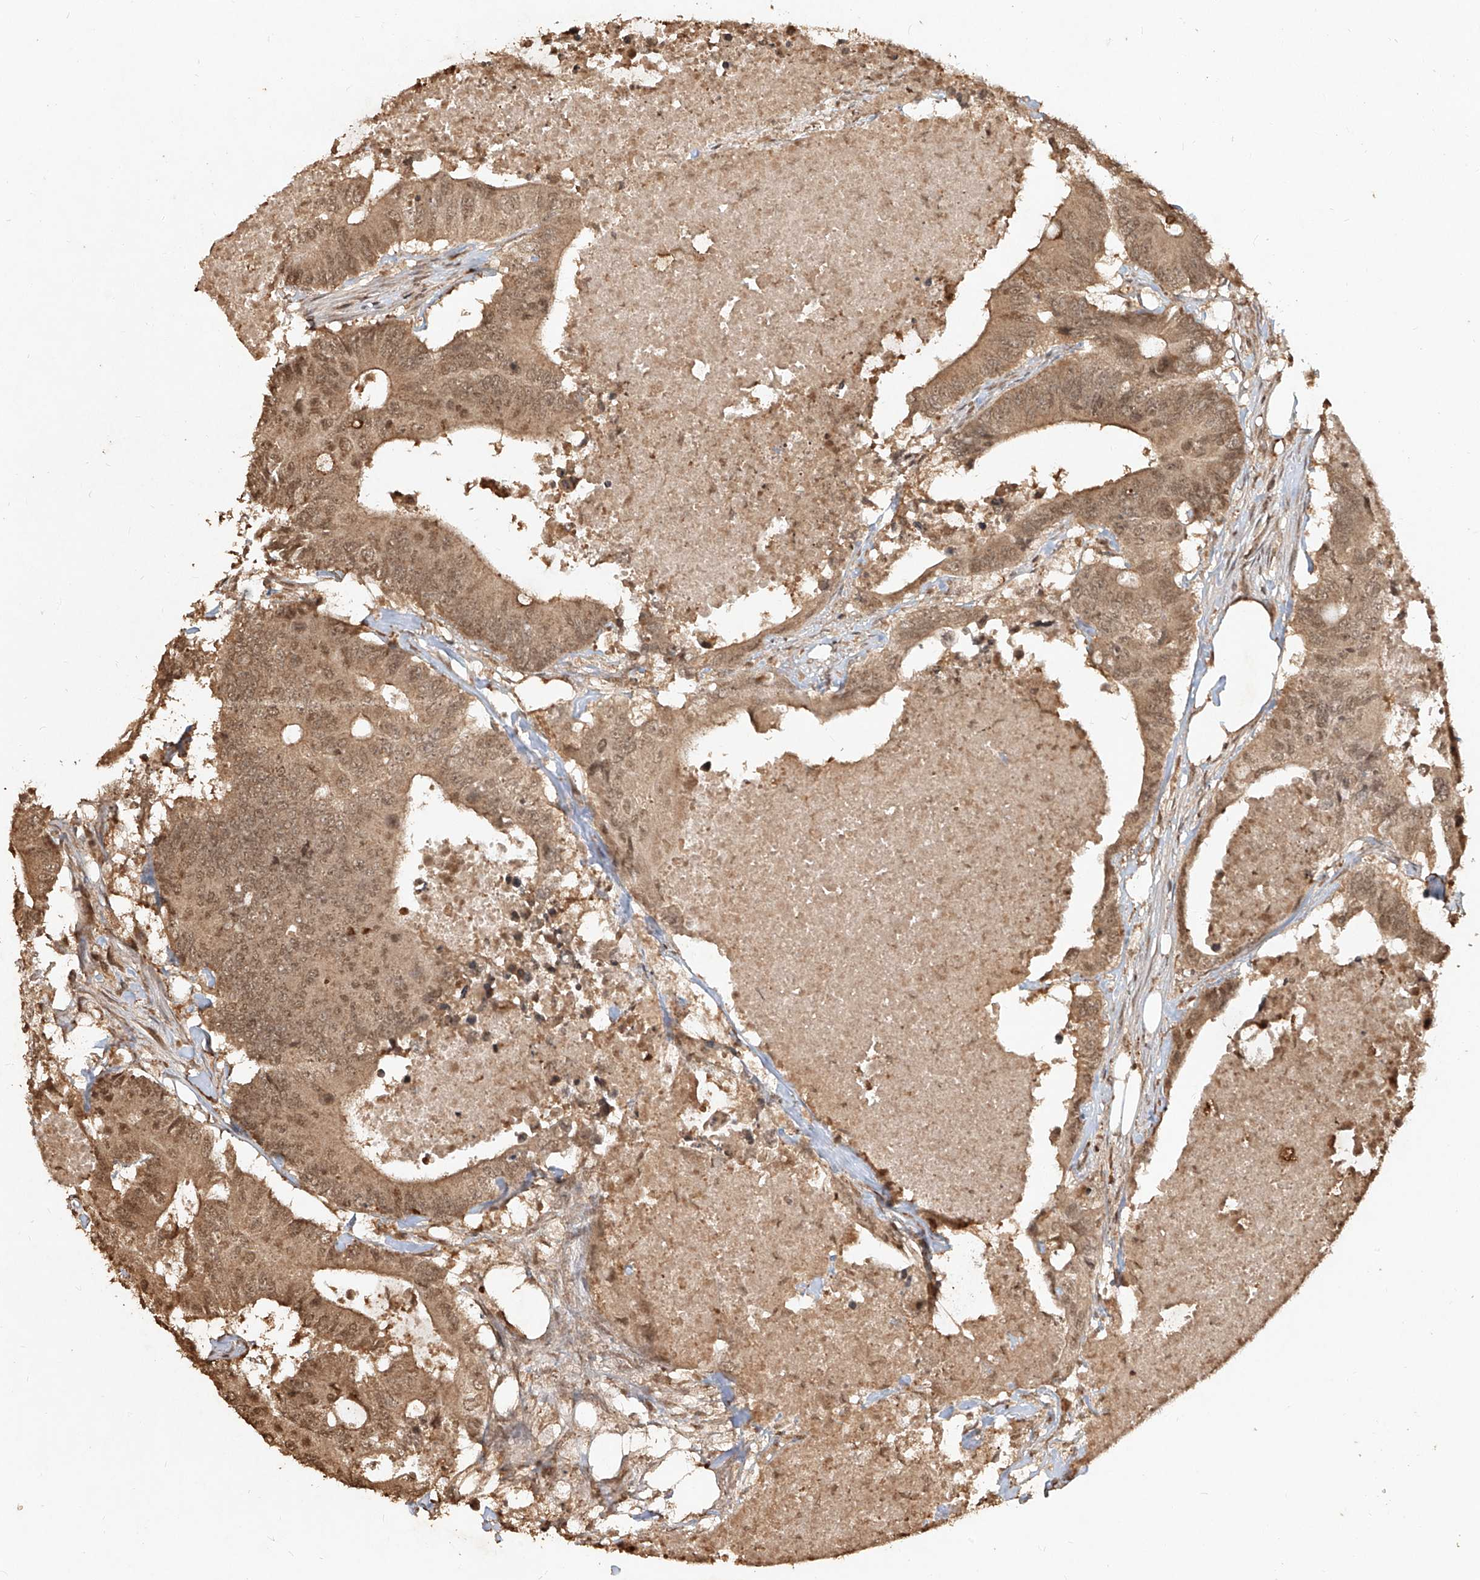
{"staining": {"intensity": "moderate", "quantity": ">75%", "location": "cytoplasmic/membranous,nuclear"}, "tissue": "colorectal cancer", "cell_type": "Tumor cells", "image_type": "cancer", "snomed": [{"axis": "morphology", "description": "Adenocarcinoma, NOS"}, {"axis": "topography", "description": "Colon"}], "caption": "Human colorectal adenocarcinoma stained for a protein (brown) exhibits moderate cytoplasmic/membranous and nuclear positive positivity in about >75% of tumor cells.", "gene": "UBE2K", "patient": {"sex": "male", "age": 71}}